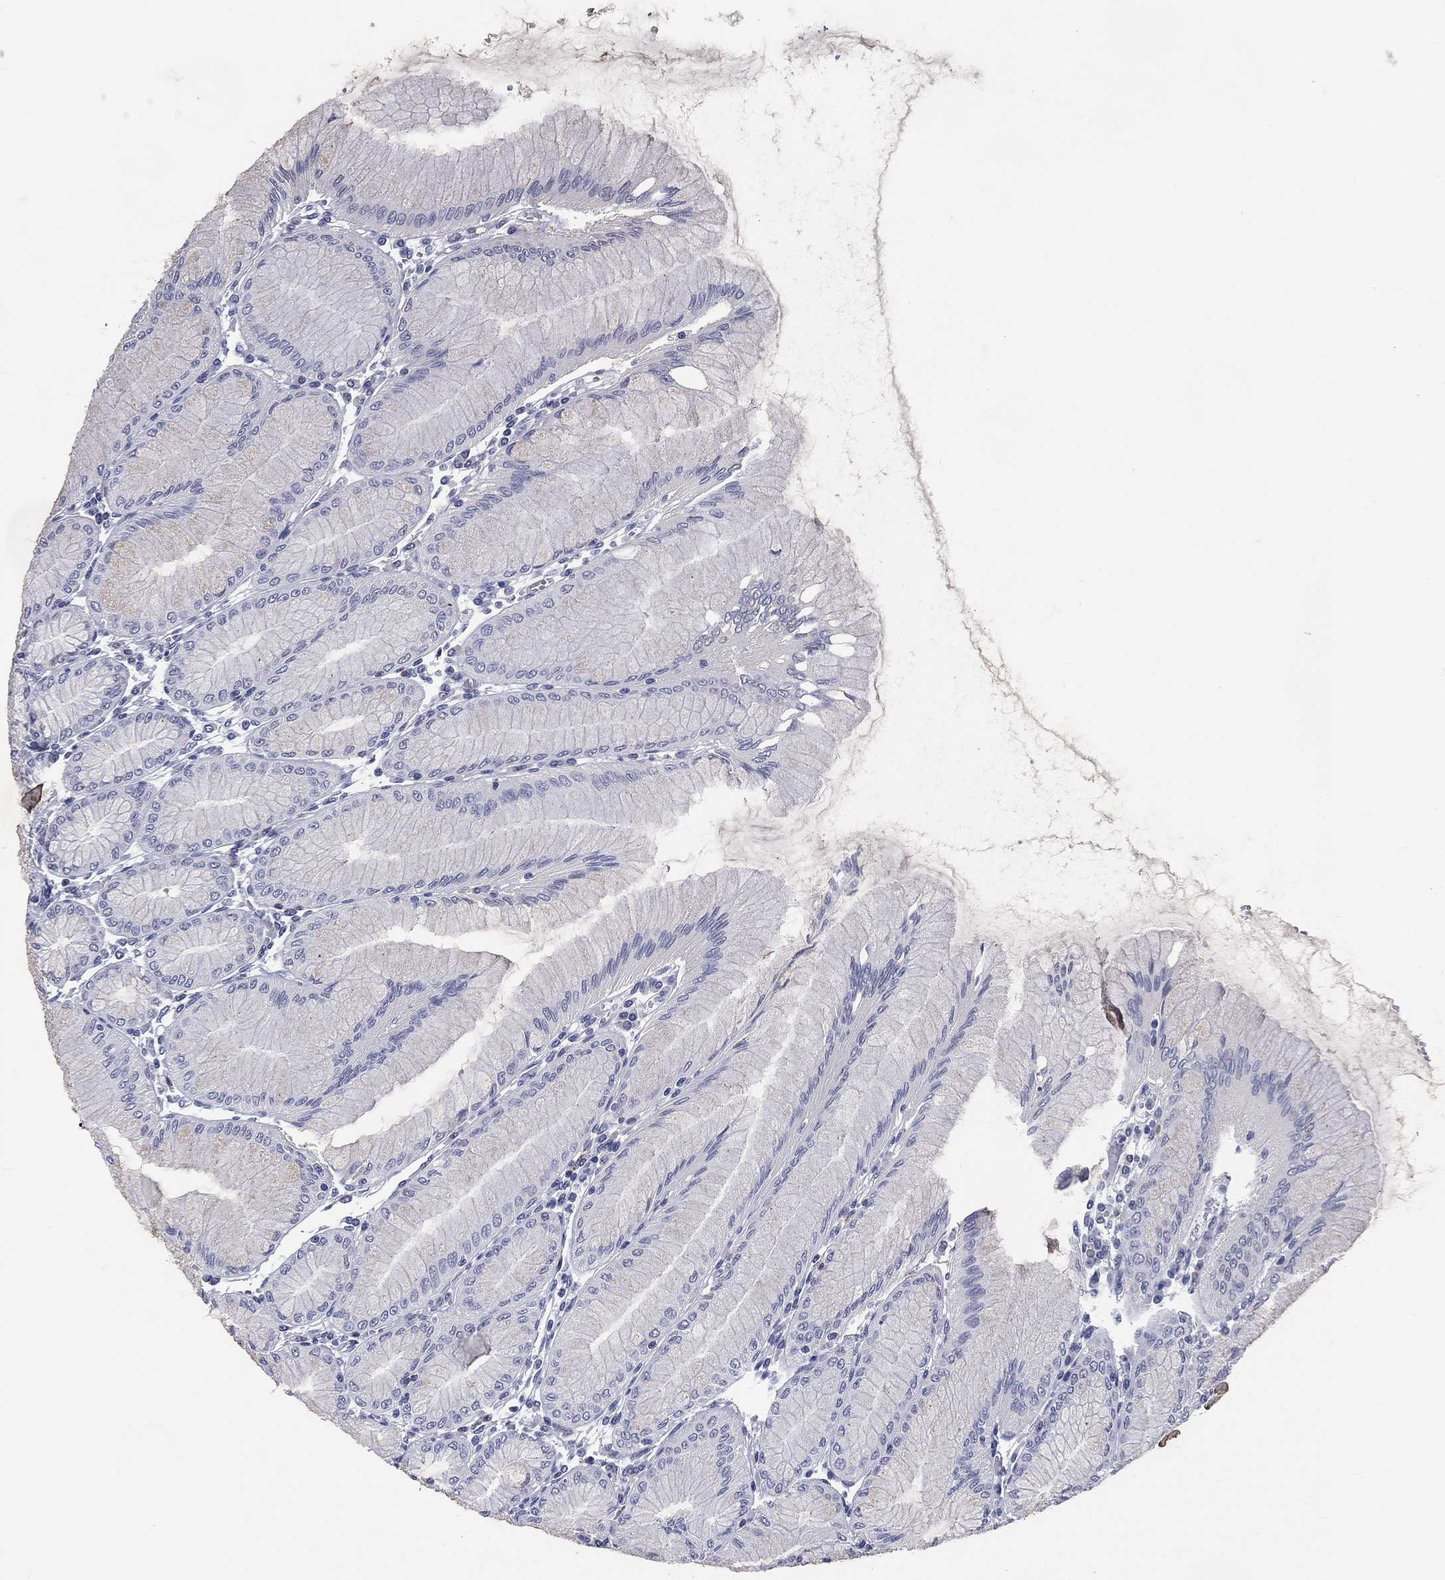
{"staining": {"intensity": "negative", "quantity": "none", "location": "none"}, "tissue": "stomach", "cell_type": "Glandular cells", "image_type": "normal", "snomed": [{"axis": "morphology", "description": "Normal tissue, NOS"}, {"axis": "topography", "description": "Stomach"}], "caption": "An IHC micrograph of normal stomach is shown. There is no staining in glandular cells of stomach.", "gene": "IFT27", "patient": {"sex": "female", "age": 57}}